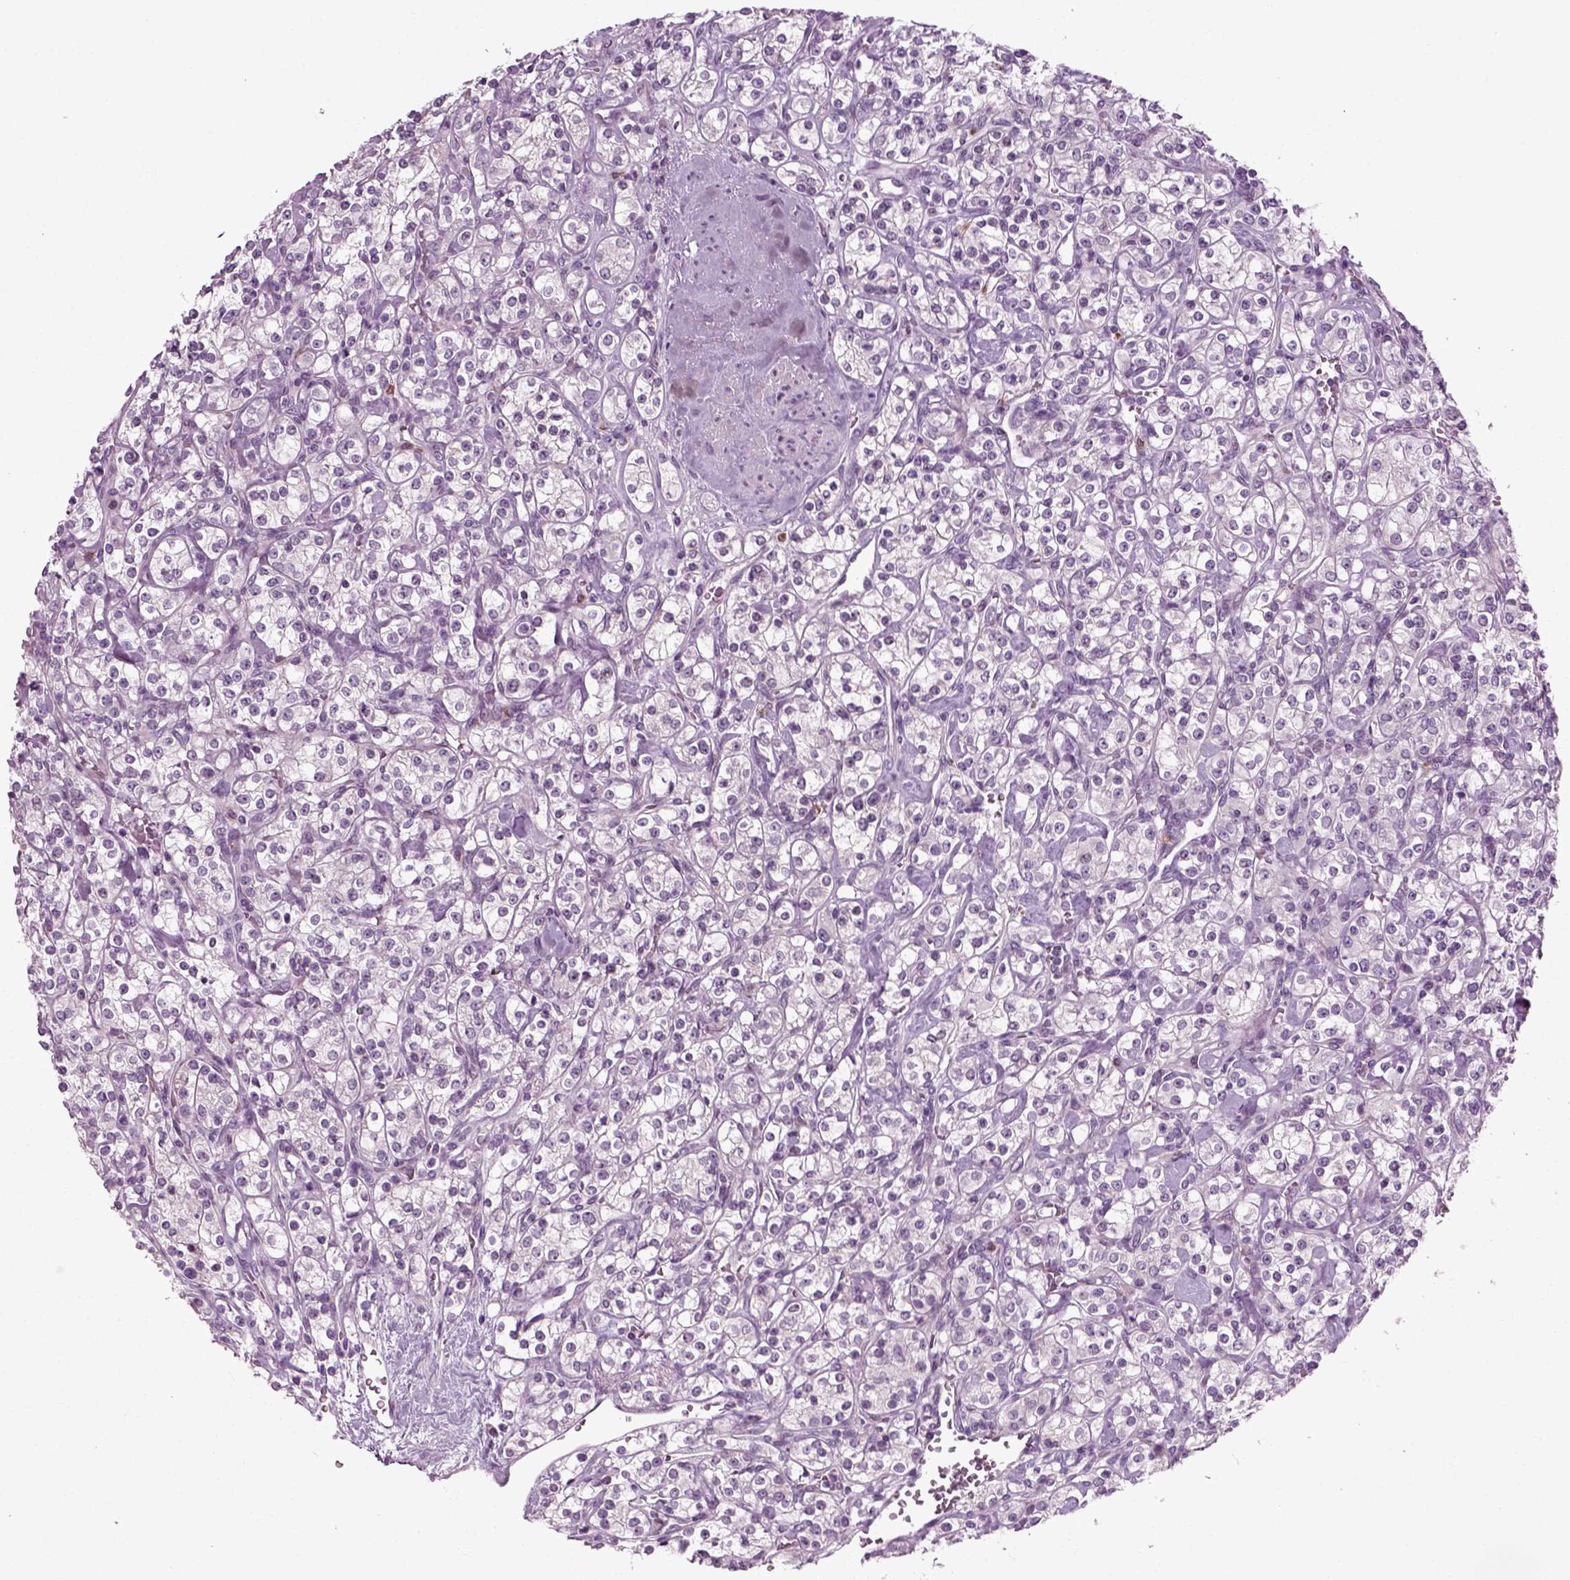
{"staining": {"intensity": "negative", "quantity": "none", "location": "none"}, "tissue": "renal cancer", "cell_type": "Tumor cells", "image_type": "cancer", "snomed": [{"axis": "morphology", "description": "Adenocarcinoma, NOS"}, {"axis": "topography", "description": "Kidney"}], "caption": "Protein analysis of renal cancer exhibits no significant expression in tumor cells.", "gene": "SCG5", "patient": {"sex": "male", "age": 77}}